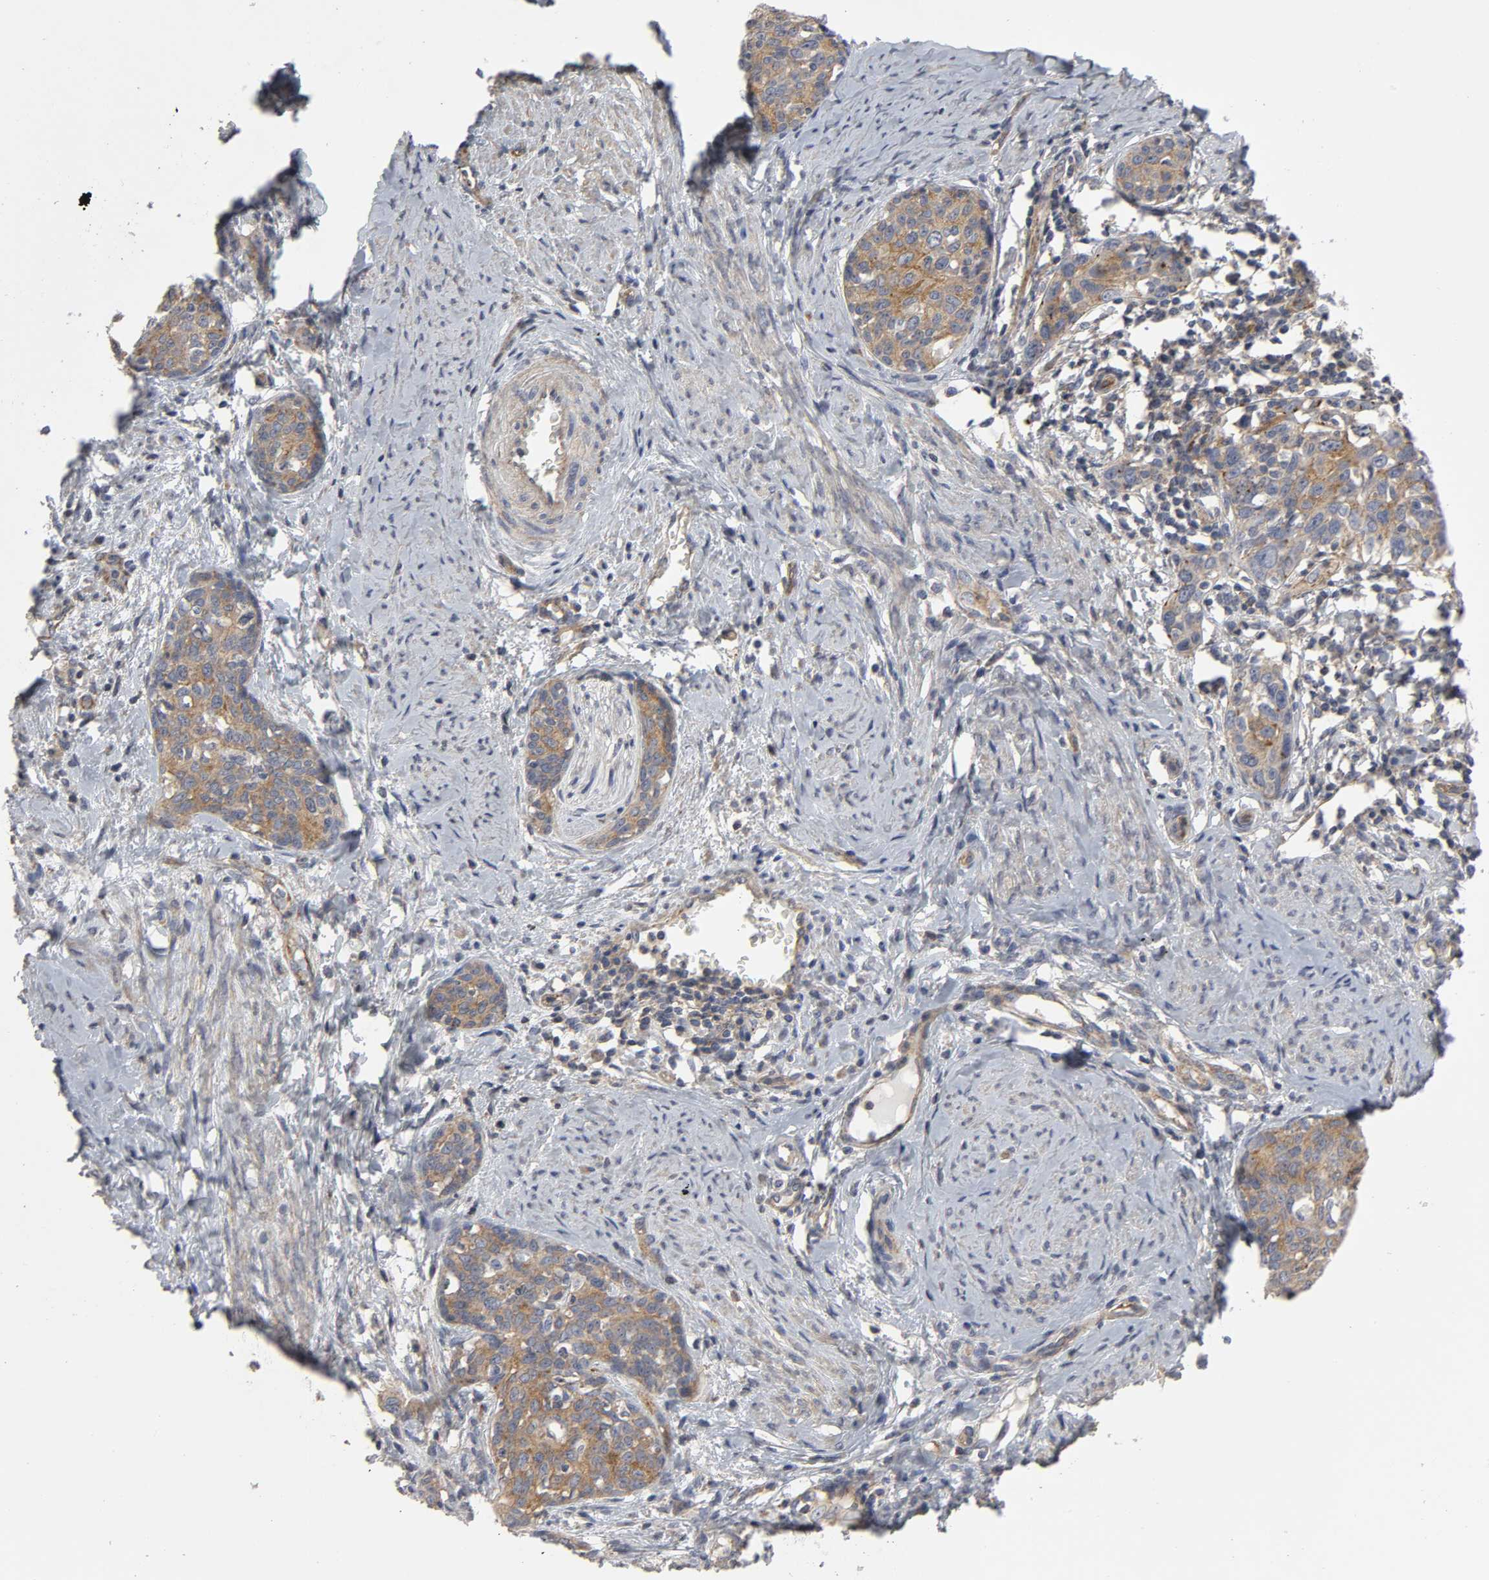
{"staining": {"intensity": "strong", "quantity": ">75%", "location": "cytoplasmic/membranous"}, "tissue": "cervical cancer", "cell_type": "Tumor cells", "image_type": "cancer", "snomed": [{"axis": "morphology", "description": "Squamous cell carcinoma, NOS"}, {"axis": "morphology", "description": "Adenocarcinoma, NOS"}, {"axis": "topography", "description": "Cervix"}], "caption": "An image of cervical cancer stained for a protein demonstrates strong cytoplasmic/membranous brown staining in tumor cells. (Stains: DAB in brown, nuclei in blue, Microscopy: brightfield microscopy at high magnification).", "gene": "SH3GLB1", "patient": {"sex": "female", "age": 52}}